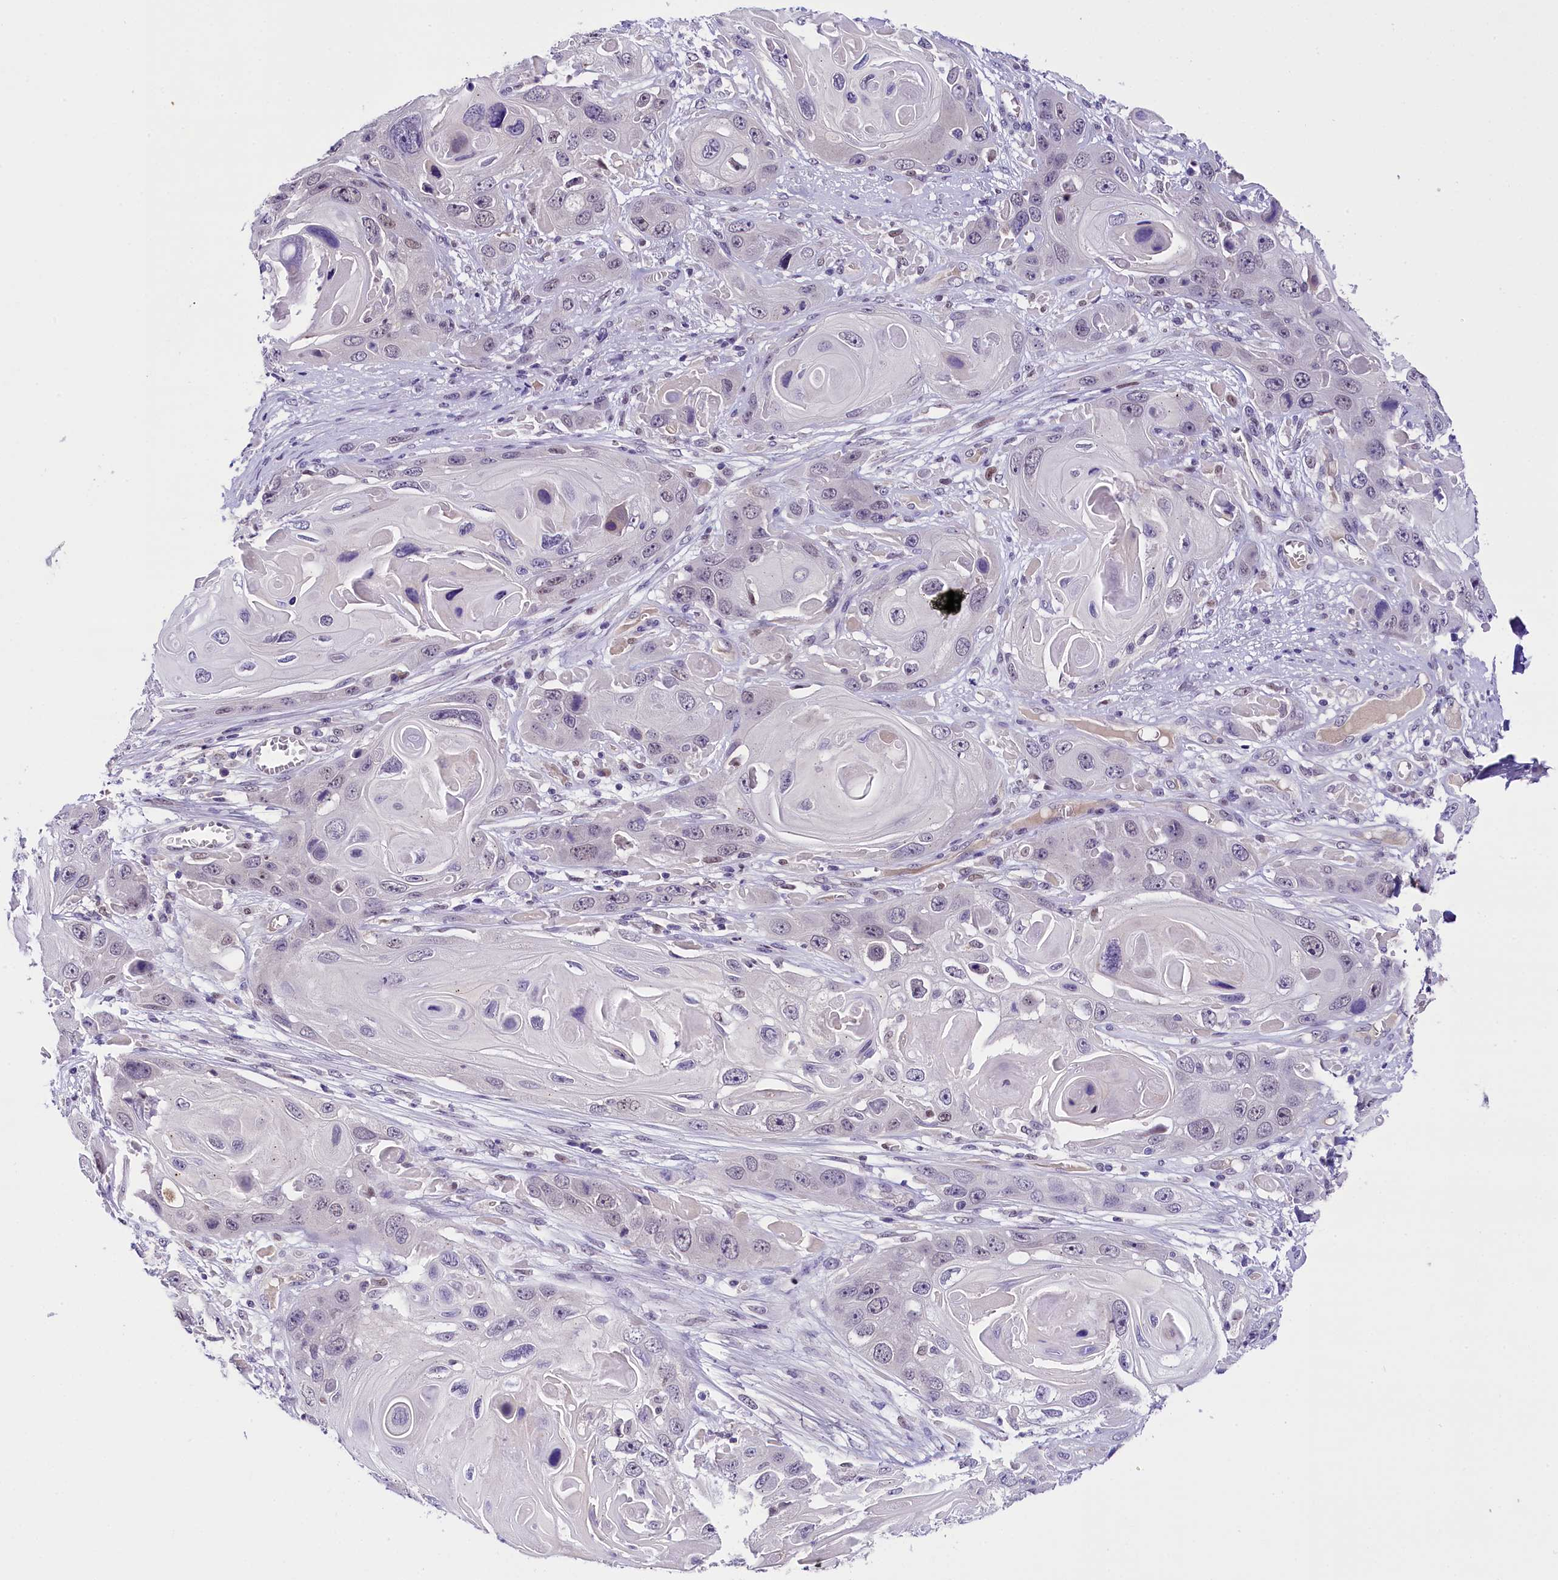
{"staining": {"intensity": "negative", "quantity": "none", "location": "none"}, "tissue": "skin cancer", "cell_type": "Tumor cells", "image_type": "cancer", "snomed": [{"axis": "morphology", "description": "Squamous cell carcinoma, NOS"}, {"axis": "topography", "description": "Skin"}], "caption": "High magnification brightfield microscopy of skin cancer stained with DAB (3,3'-diaminobenzidine) (brown) and counterstained with hematoxylin (blue): tumor cells show no significant staining.", "gene": "IQCN", "patient": {"sex": "male", "age": 55}}